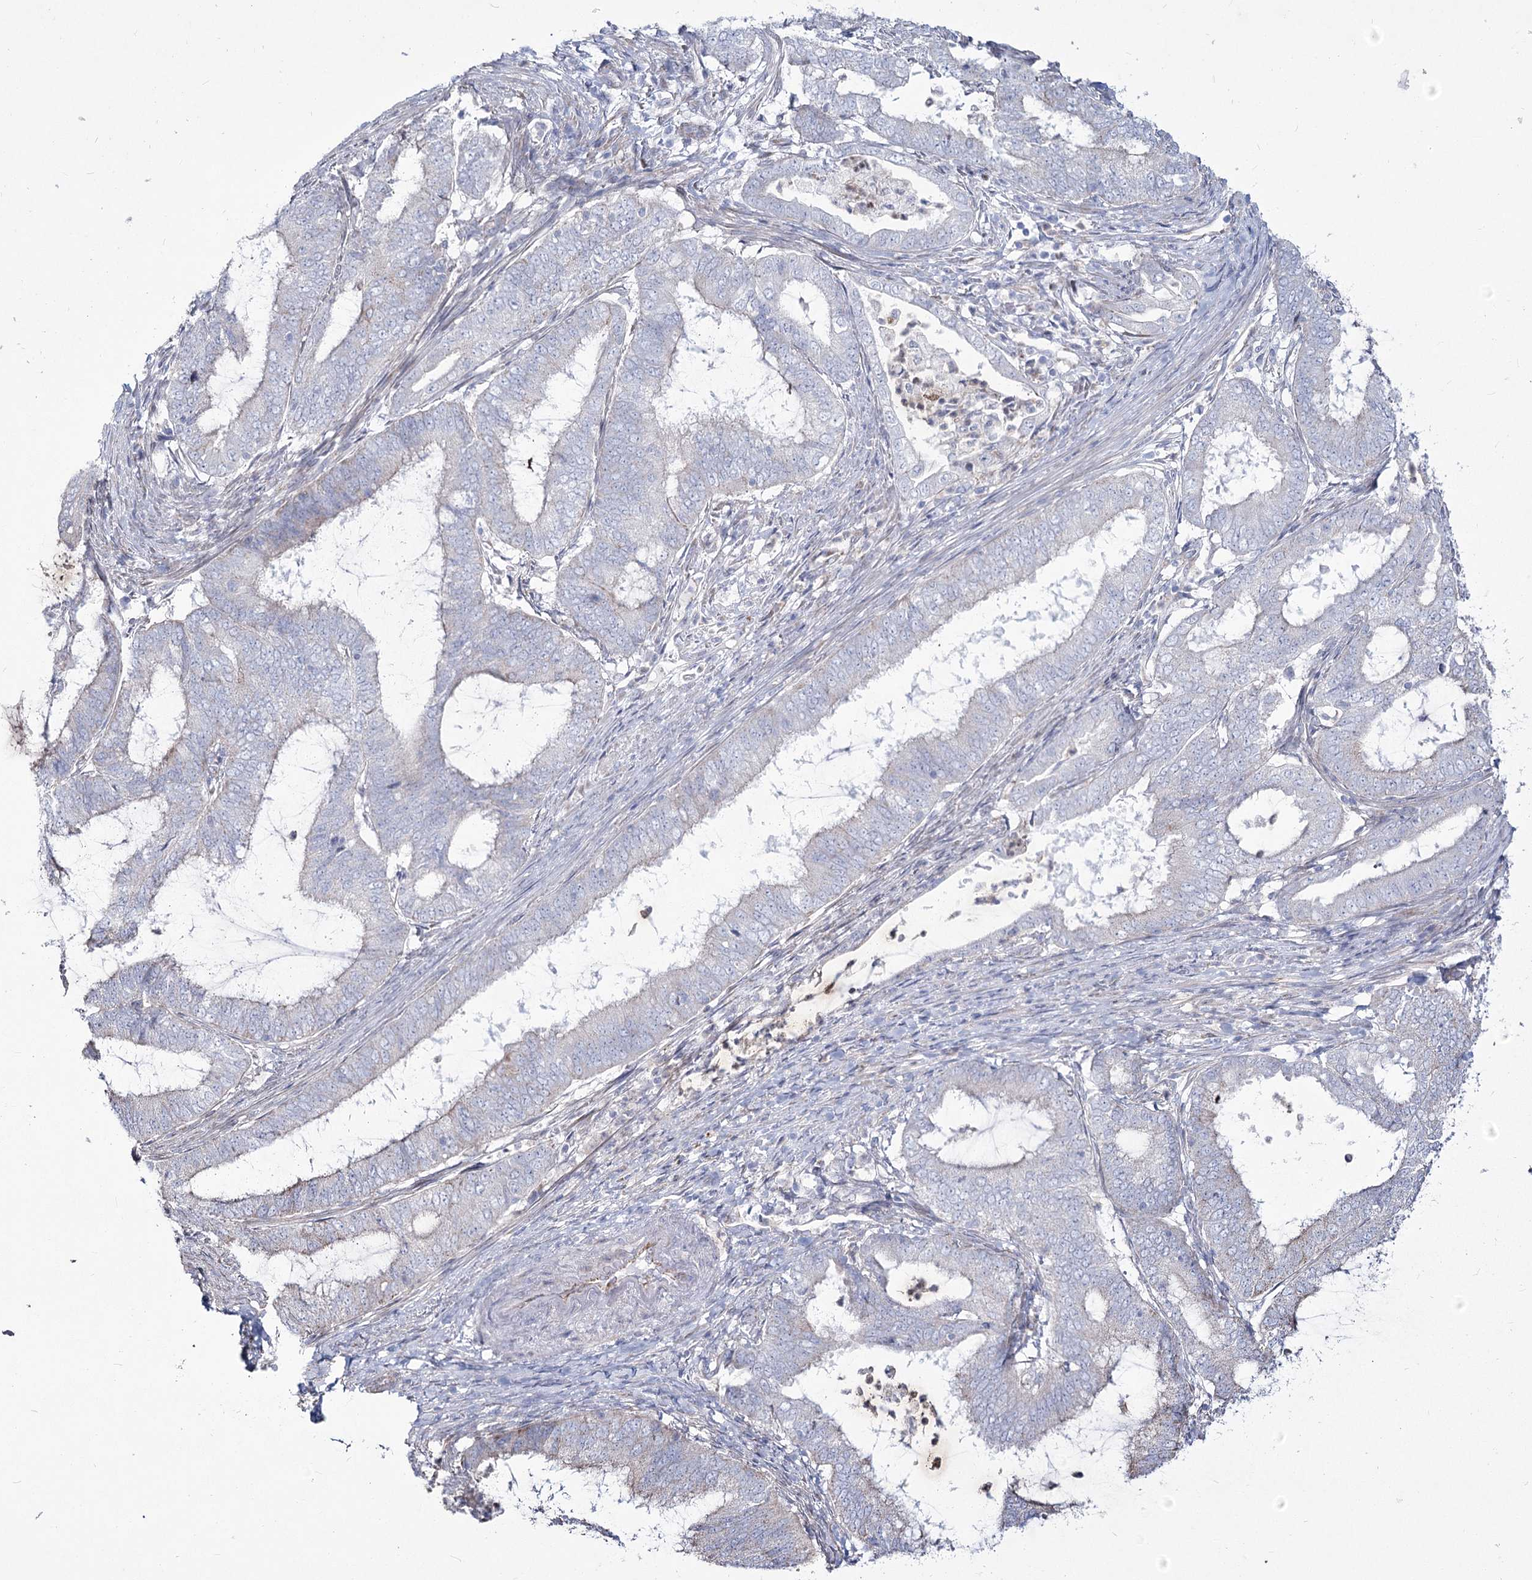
{"staining": {"intensity": "negative", "quantity": "none", "location": "none"}, "tissue": "endometrial cancer", "cell_type": "Tumor cells", "image_type": "cancer", "snomed": [{"axis": "morphology", "description": "Adenocarcinoma, NOS"}, {"axis": "topography", "description": "Endometrium"}], "caption": "IHC photomicrograph of neoplastic tissue: human adenocarcinoma (endometrial) stained with DAB (3,3'-diaminobenzidine) displays no significant protein positivity in tumor cells. (DAB (3,3'-diaminobenzidine) immunohistochemistry visualized using brightfield microscopy, high magnification).", "gene": "ME3", "patient": {"sex": "female", "age": 51}}